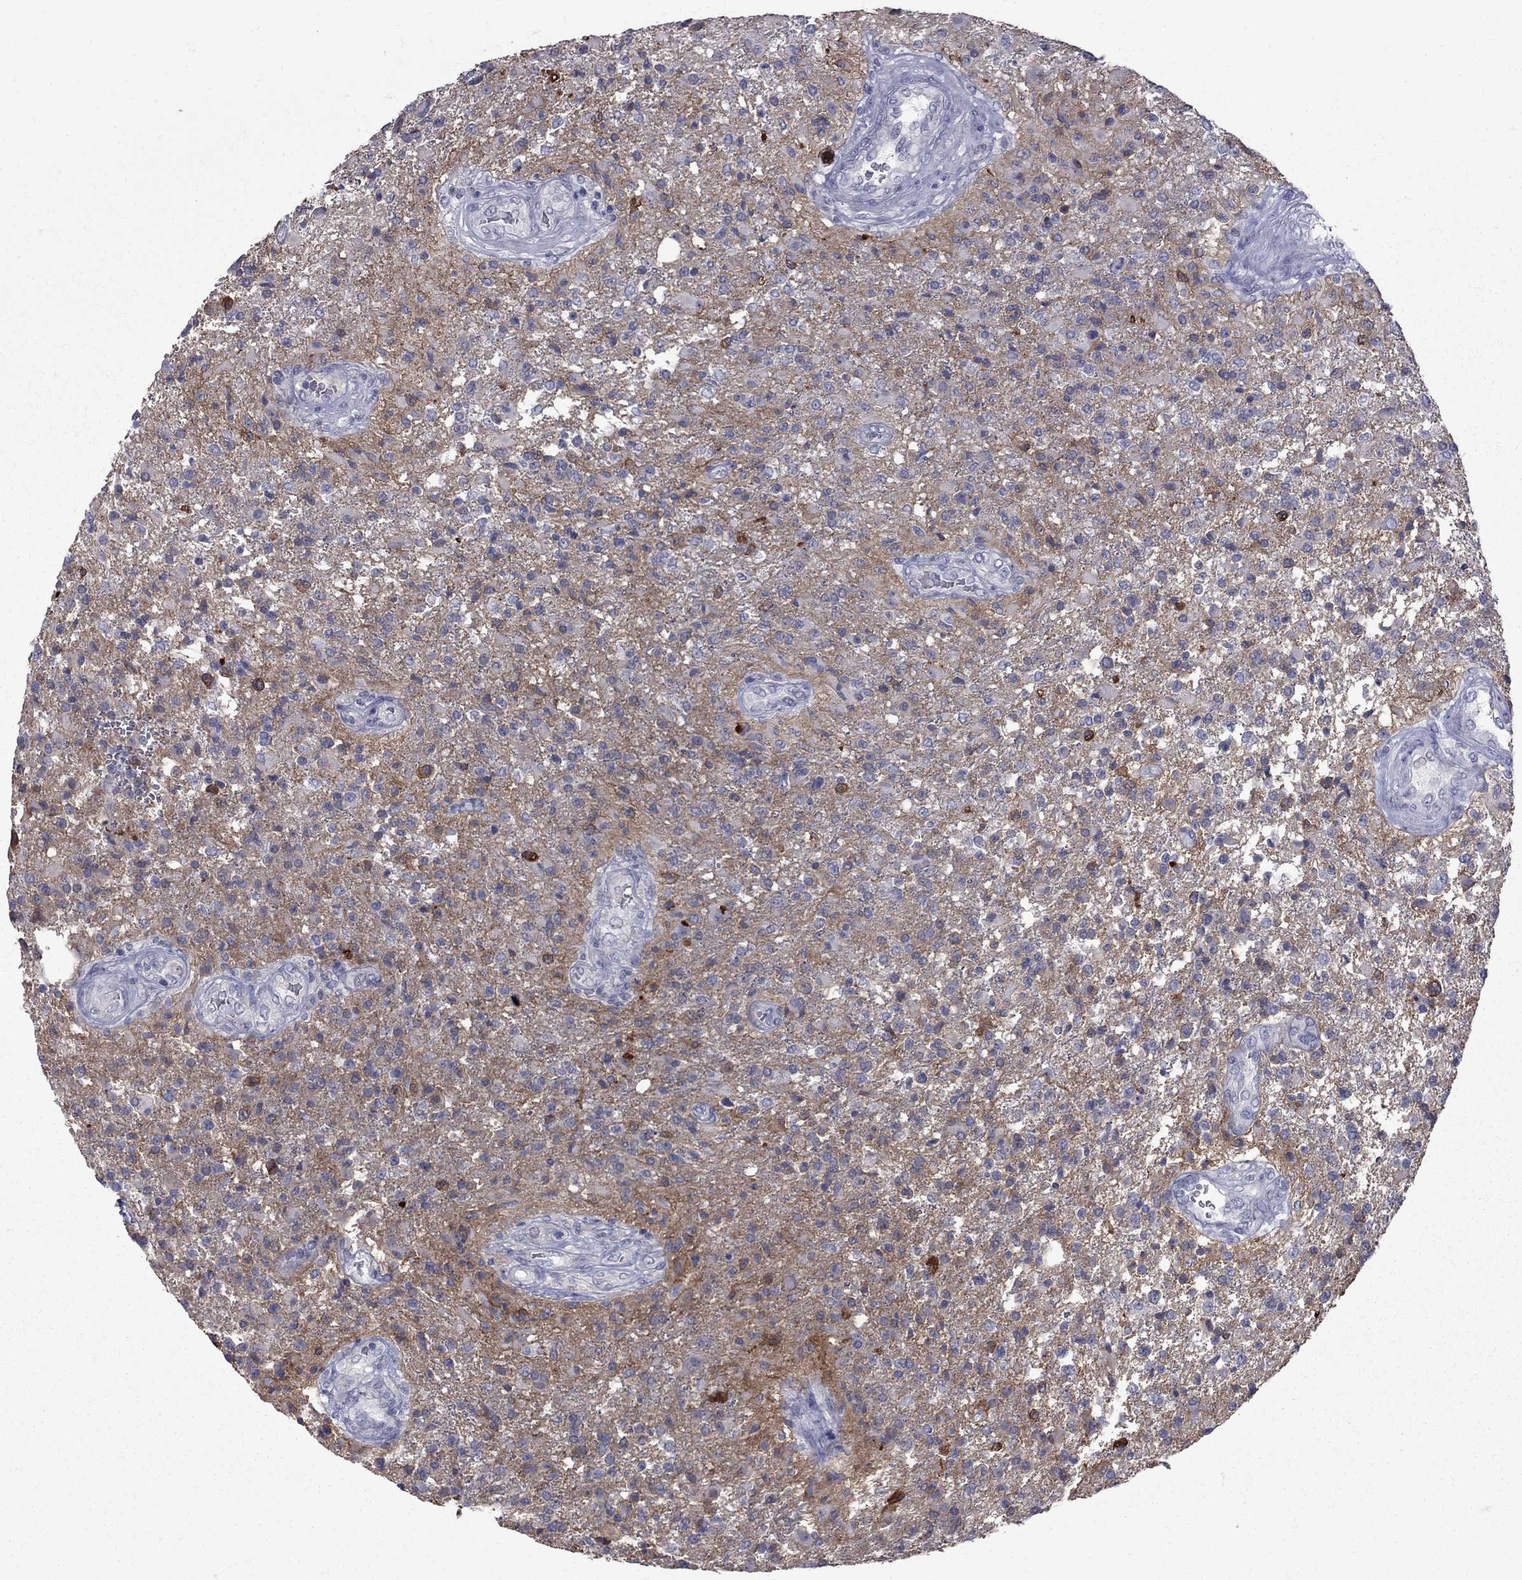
{"staining": {"intensity": "negative", "quantity": "none", "location": "none"}, "tissue": "glioma", "cell_type": "Tumor cells", "image_type": "cancer", "snomed": [{"axis": "morphology", "description": "Glioma, malignant, High grade"}, {"axis": "topography", "description": "Brain"}], "caption": "Glioma stained for a protein using immunohistochemistry reveals no expression tumor cells.", "gene": "NRARP", "patient": {"sex": "male", "age": 56}}